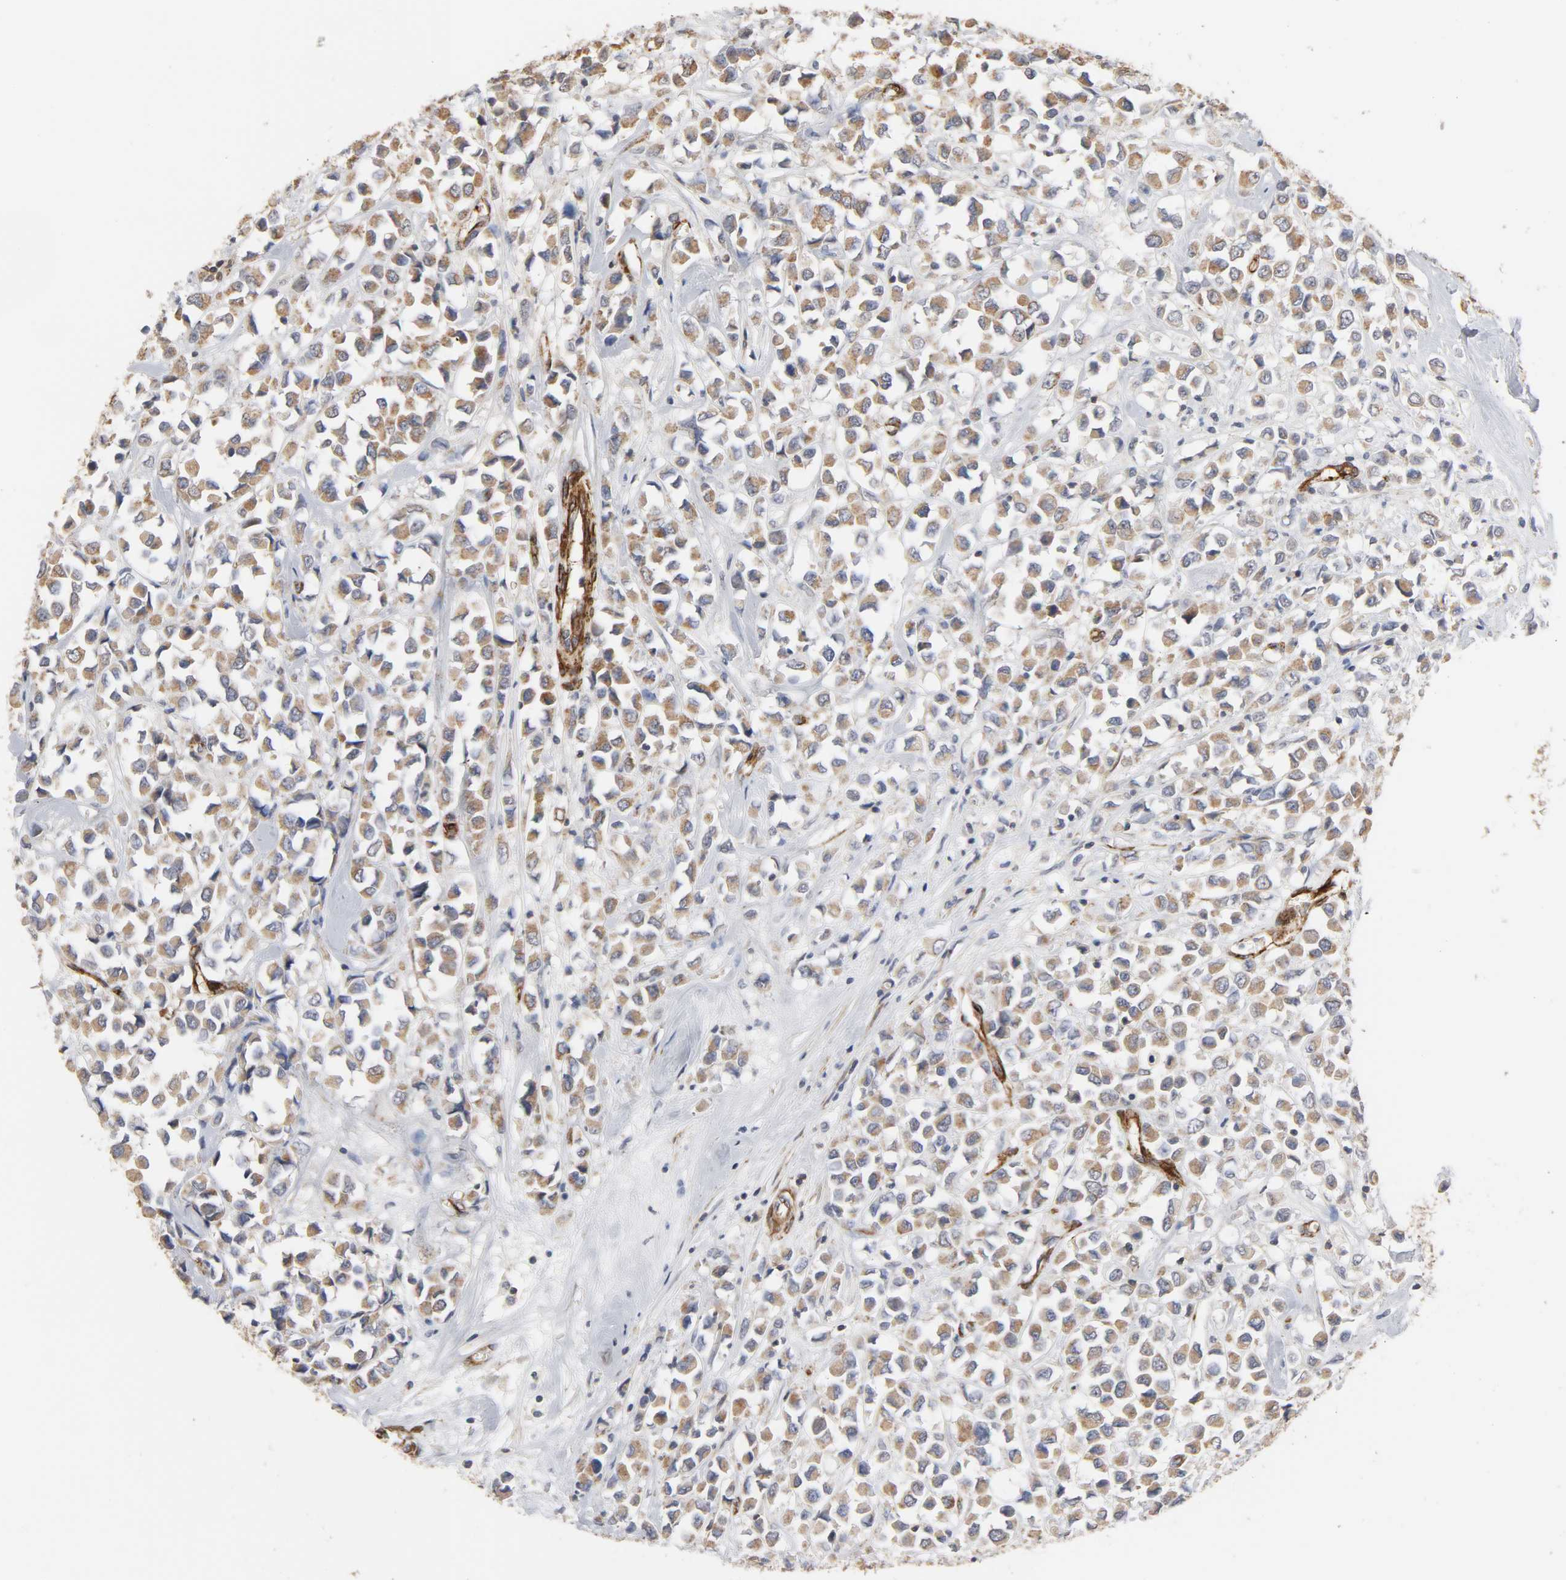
{"staining": {"intensity": "weak", "quantity": ">75%", "location": "cytoplasmic/membranous"}, "tissue": "breast cancer", "cell_type": "Tumor cells", "image_type": "cancer", "snomed": [{"axis": "morphology", "description": "Duct carcinoma"}, {"axis": "topography", "description": "Breast"}], "caption": "A low amount of weak cytoplasmic/membranous staining is identified in approximately >75% of tumor cells in breast intraductal carcinoma tissue.", "gene": "GNG2", "patient": {"sex": "female", "age": 61}}